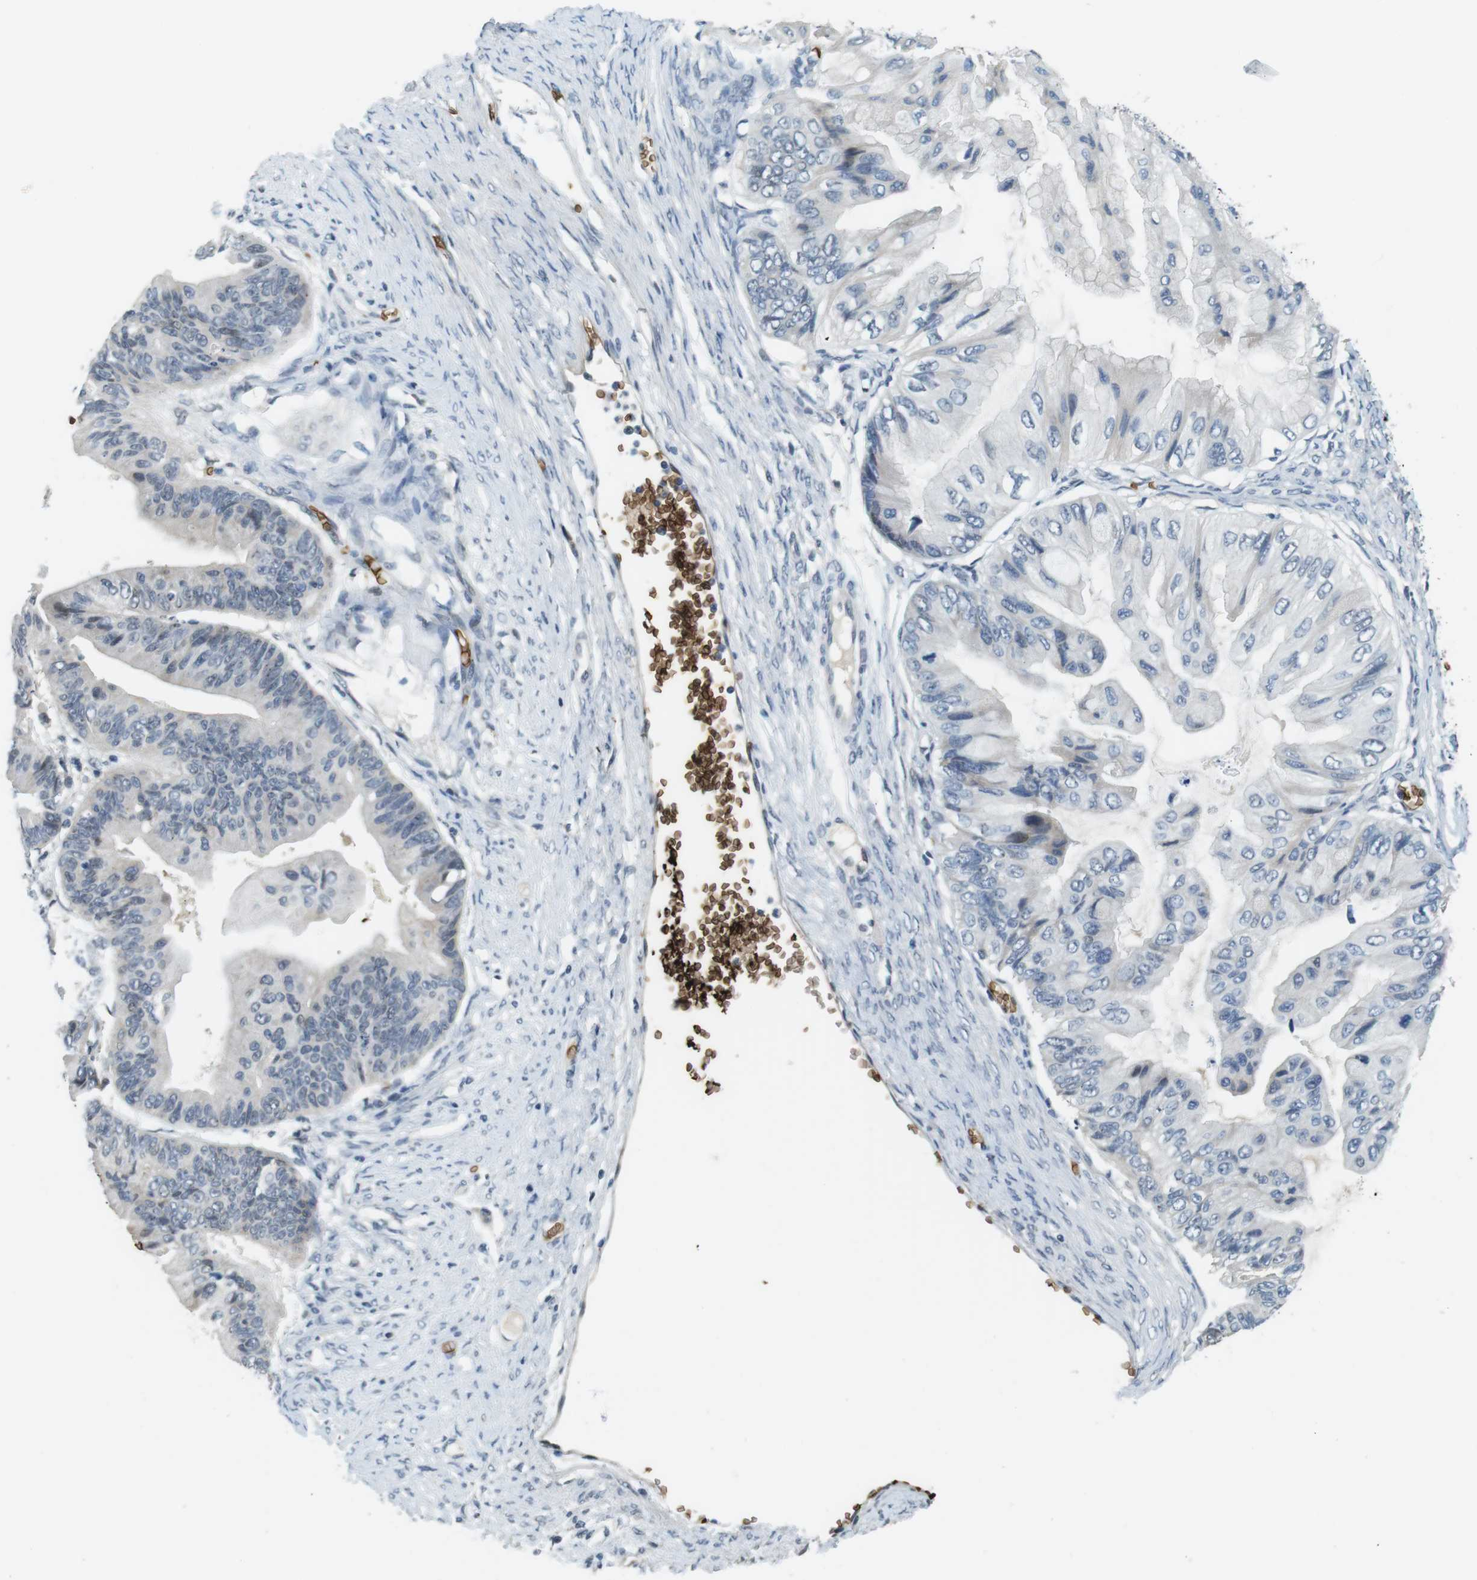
{"staining": {"intensity": "negative", "quantity": "none", "location": "none"}, "tissue": "ovarian cancer", "cell_type": "Tumor cells", "image_type": "cancer", "snomed": [{"axis": "morphology", "description": "Cystadenocarcinoma, mucinous, NOS"}, {"axis": "topography", "description": "Ovary"}], "caption": "This is an IHC micrograph of human ovarian mucinous cystadenocarcinoma. There is no positivity in tumor cells.", "gene": "SLC4A1", "patient": {"sex": "female", "age": 61}}